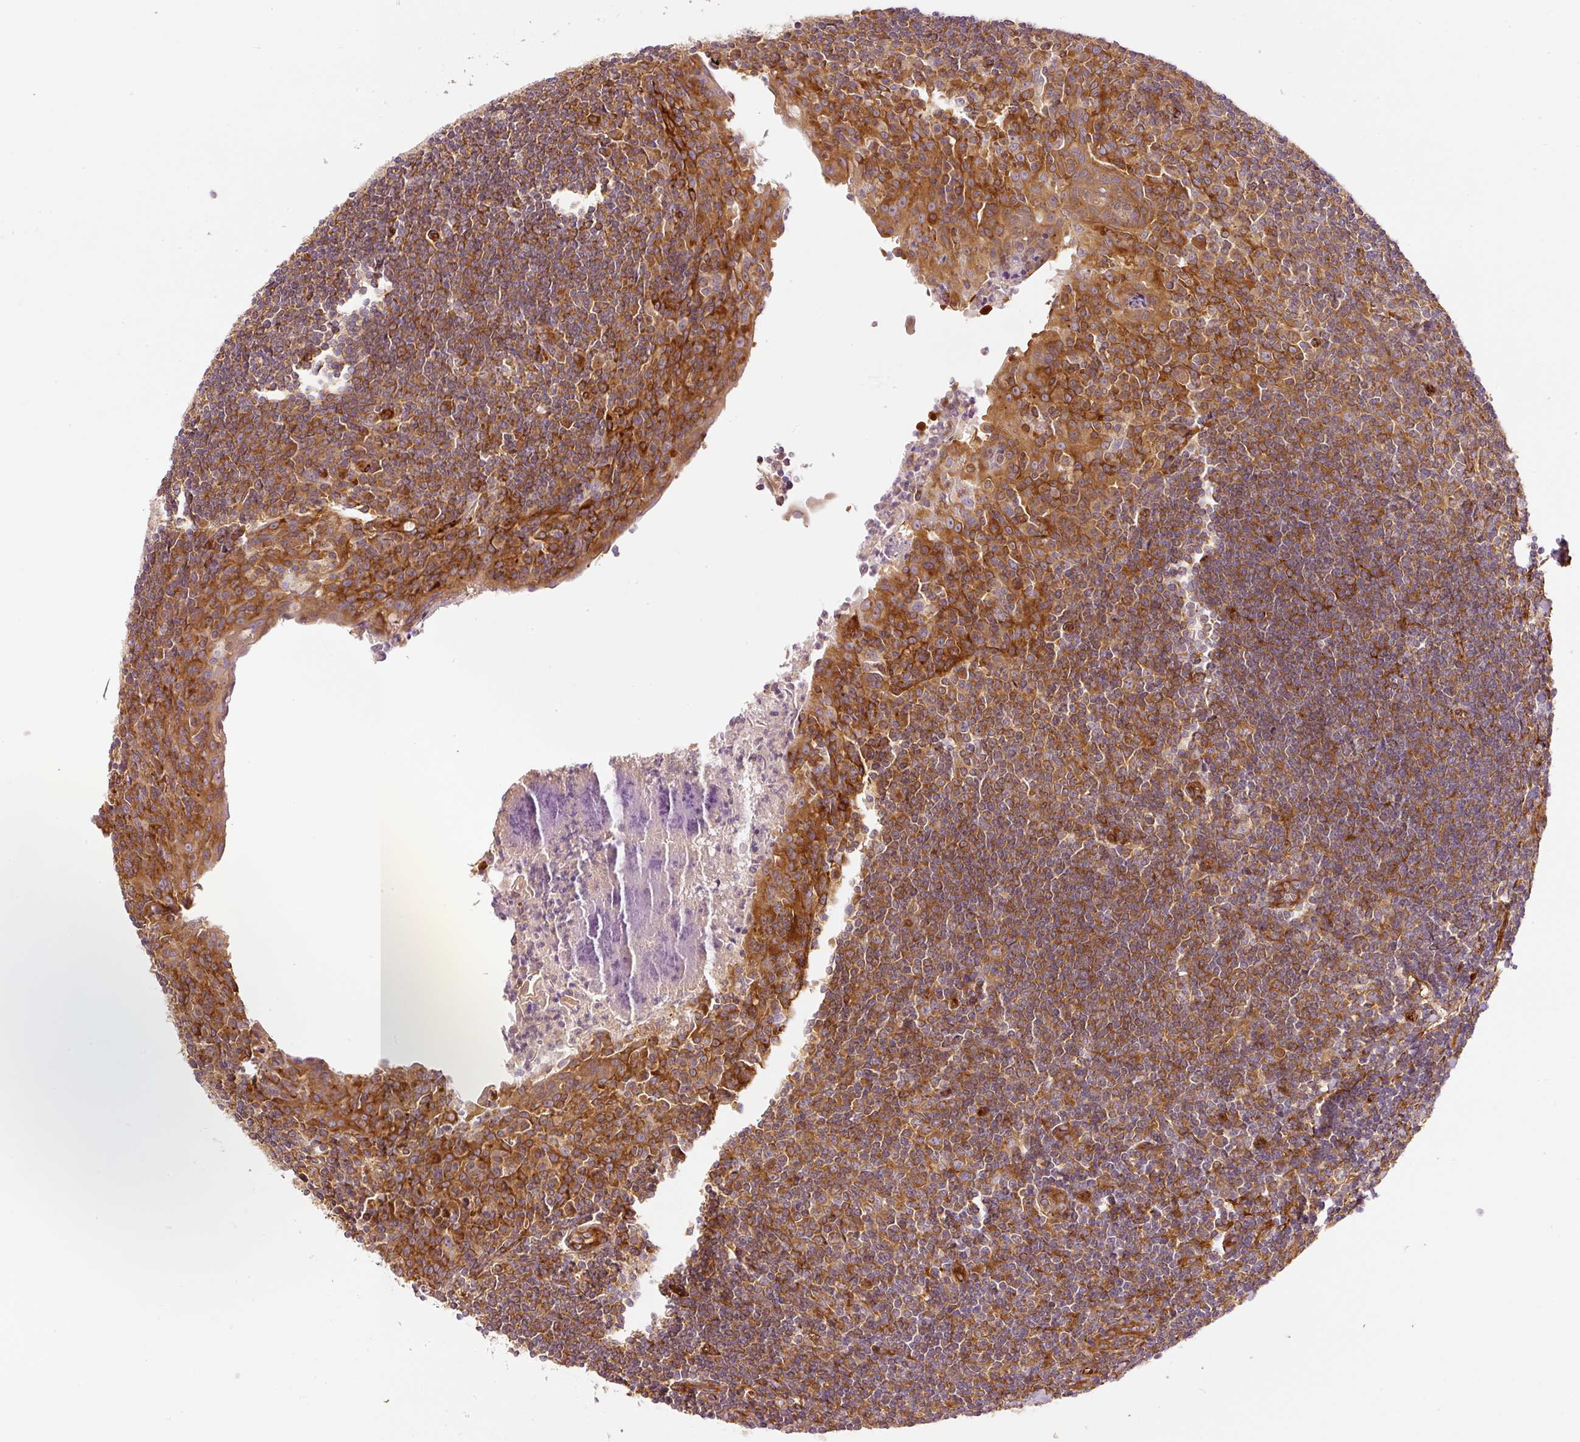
{"staining": {"intensity": "moderate", "quantity": "<25%", "location": "cytoplasmic/membranous"}, "tissue": "tonsil", "cell_type": "Germinal center cells", "image_type": "normal", "snomed": [{"axis": "morphology", "description": "Normal tissue, NOS"}, {"axis": "topography", "description": "Tonsil"}], "caption": "The photomicrograph shows a brown stain indicating the presence of a protein in the cytoplasmic/membranous of germinal center cells in tonsil.", "gene": "RNF167", "patient": {"sex": "male", "age": 27}}